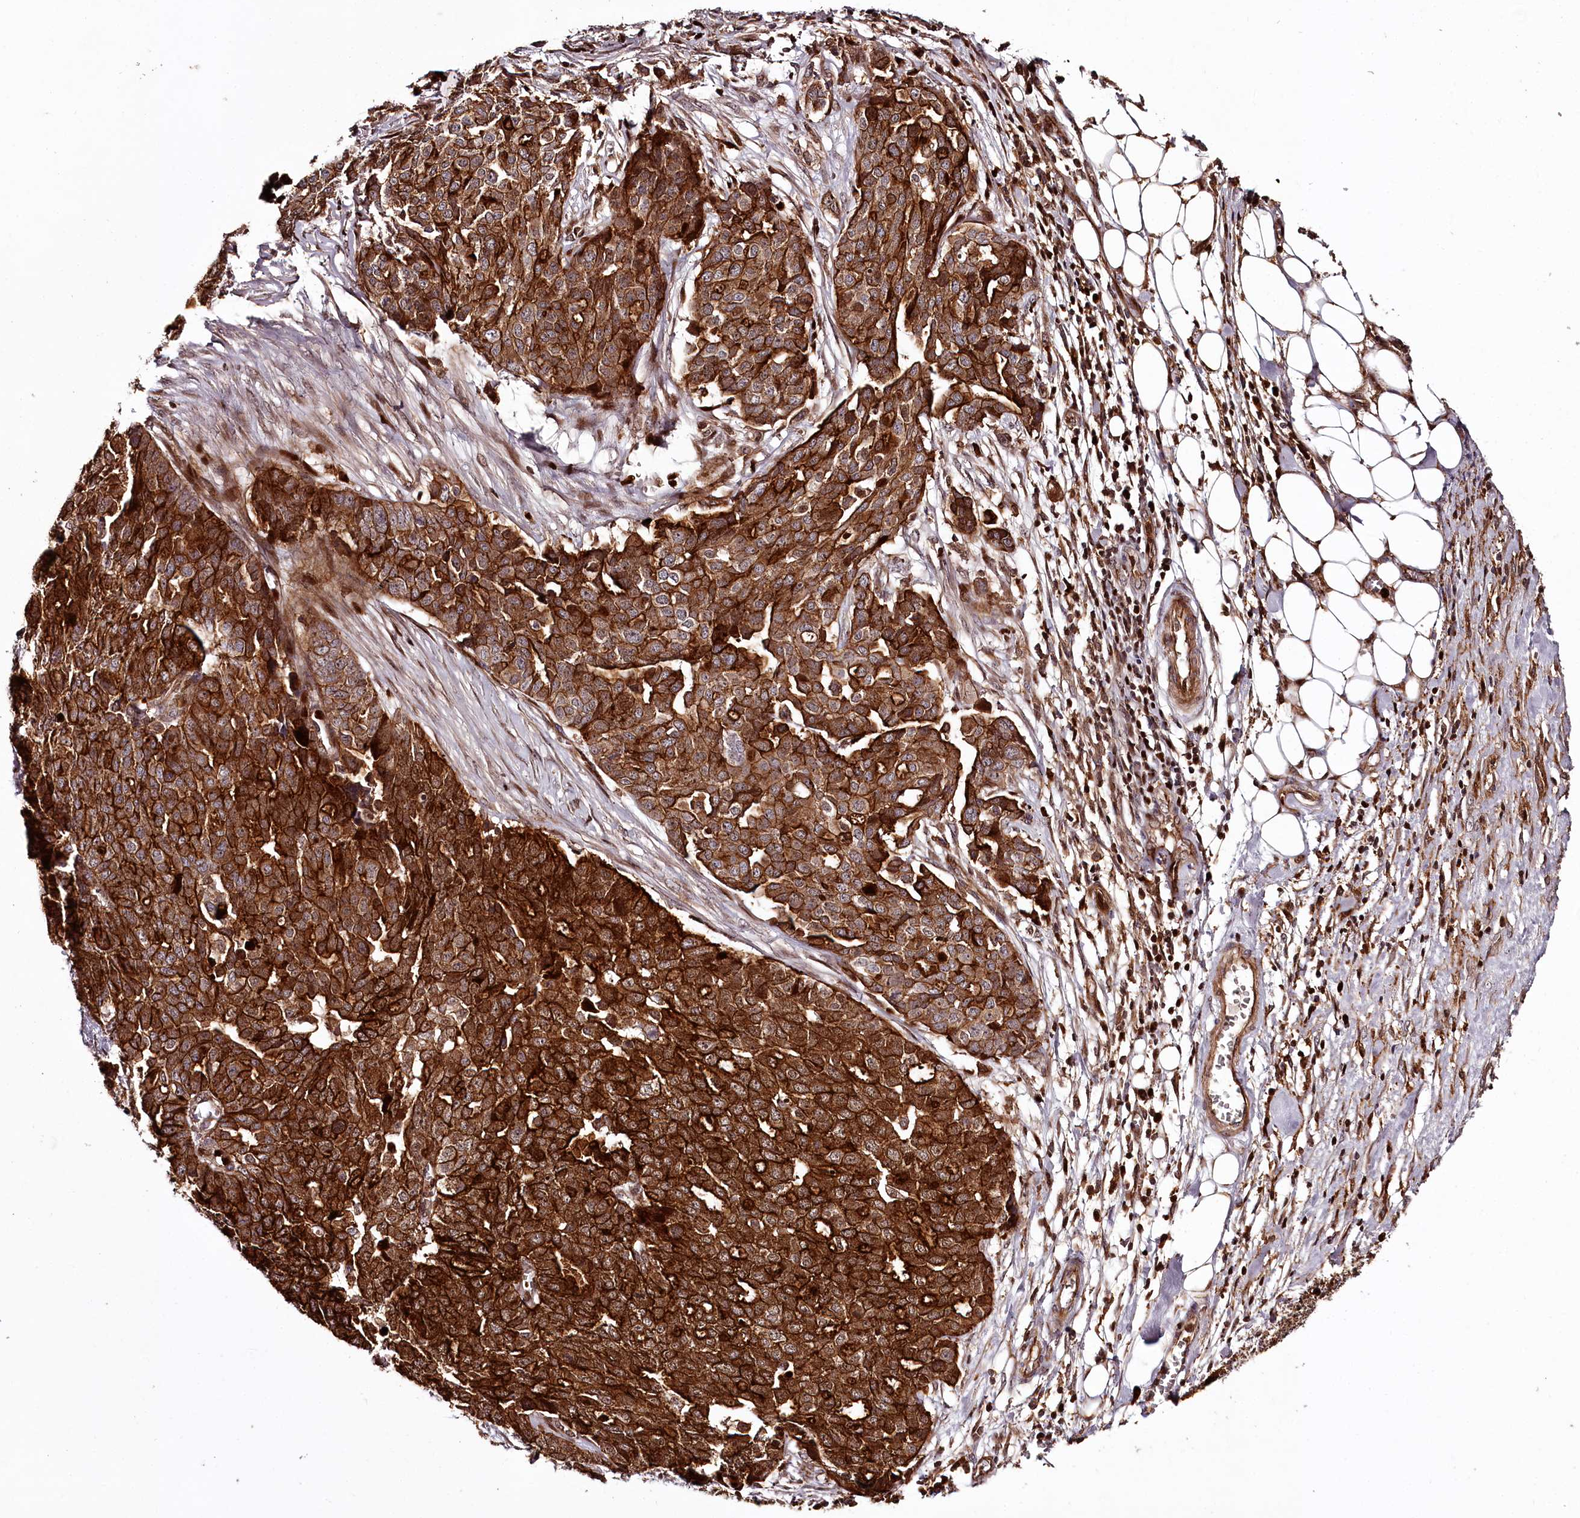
{"staining": {"intensity": "strong", "quantity": ">75%", "location": "cytoplasmic/membranous"}, "tissue": "ovarian cancer", "cell_type": "Tumor cells", "image_type": "cancer", "snomed": [{"axis": "morphology", "description": "Cystadenocarcinoma, serous, NOS"}, {"axis": "topography", "description": "Soft tissue"}, {"axis": "topography", "description": "Ovary"}], "caption": "Strong cytoplasmic/membranous expression for a protein is seen in approximately >75% of tumor cells of ovarian cancer (serous cystadenocarcinoma) using immunohistochemistry (IHC).", "gene": "KIF14", "patient": {"sex": "female", "age": 57}}